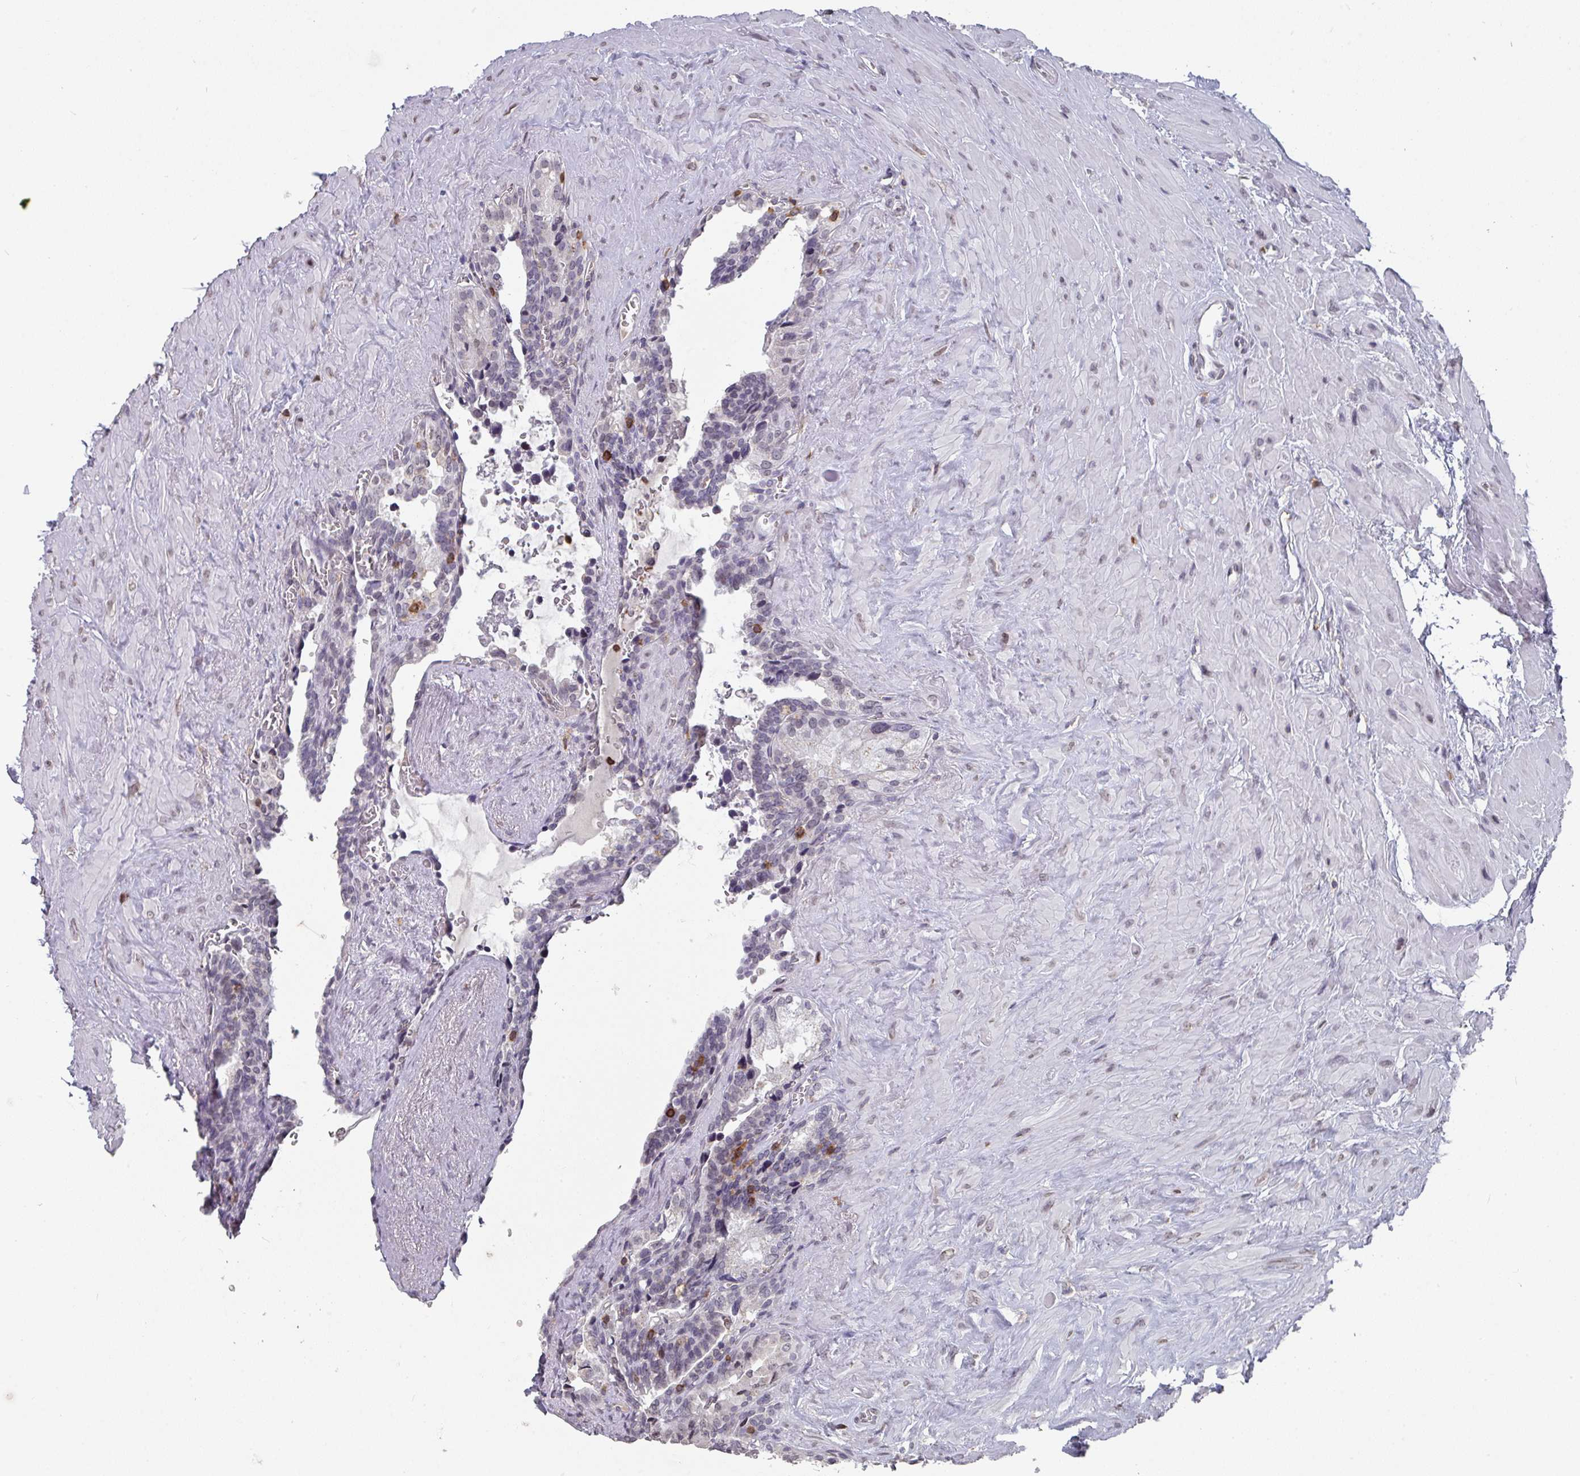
{"staining": {"intensity": "negative", "quantity": "none", "location": "none"}, "tissue": "seminal vesicle", "cell_type": "Glandular cells", "image_type": "normal", "snomed": [{"axis": "morphology", "description": "Normal tissue, NOS"}, {"axis": "topography", "description": "Seminal veicle"}], "caption": "A high-resolution micrograph shows immunohistochemistry staining of normal seminal vesicle, which displays no significant staining in glandular cells. (Brightfield microscopy of DAB IHC at high magnification).", "gene": "RASAL3", "patient": {"sex": "male", "age": 68}}